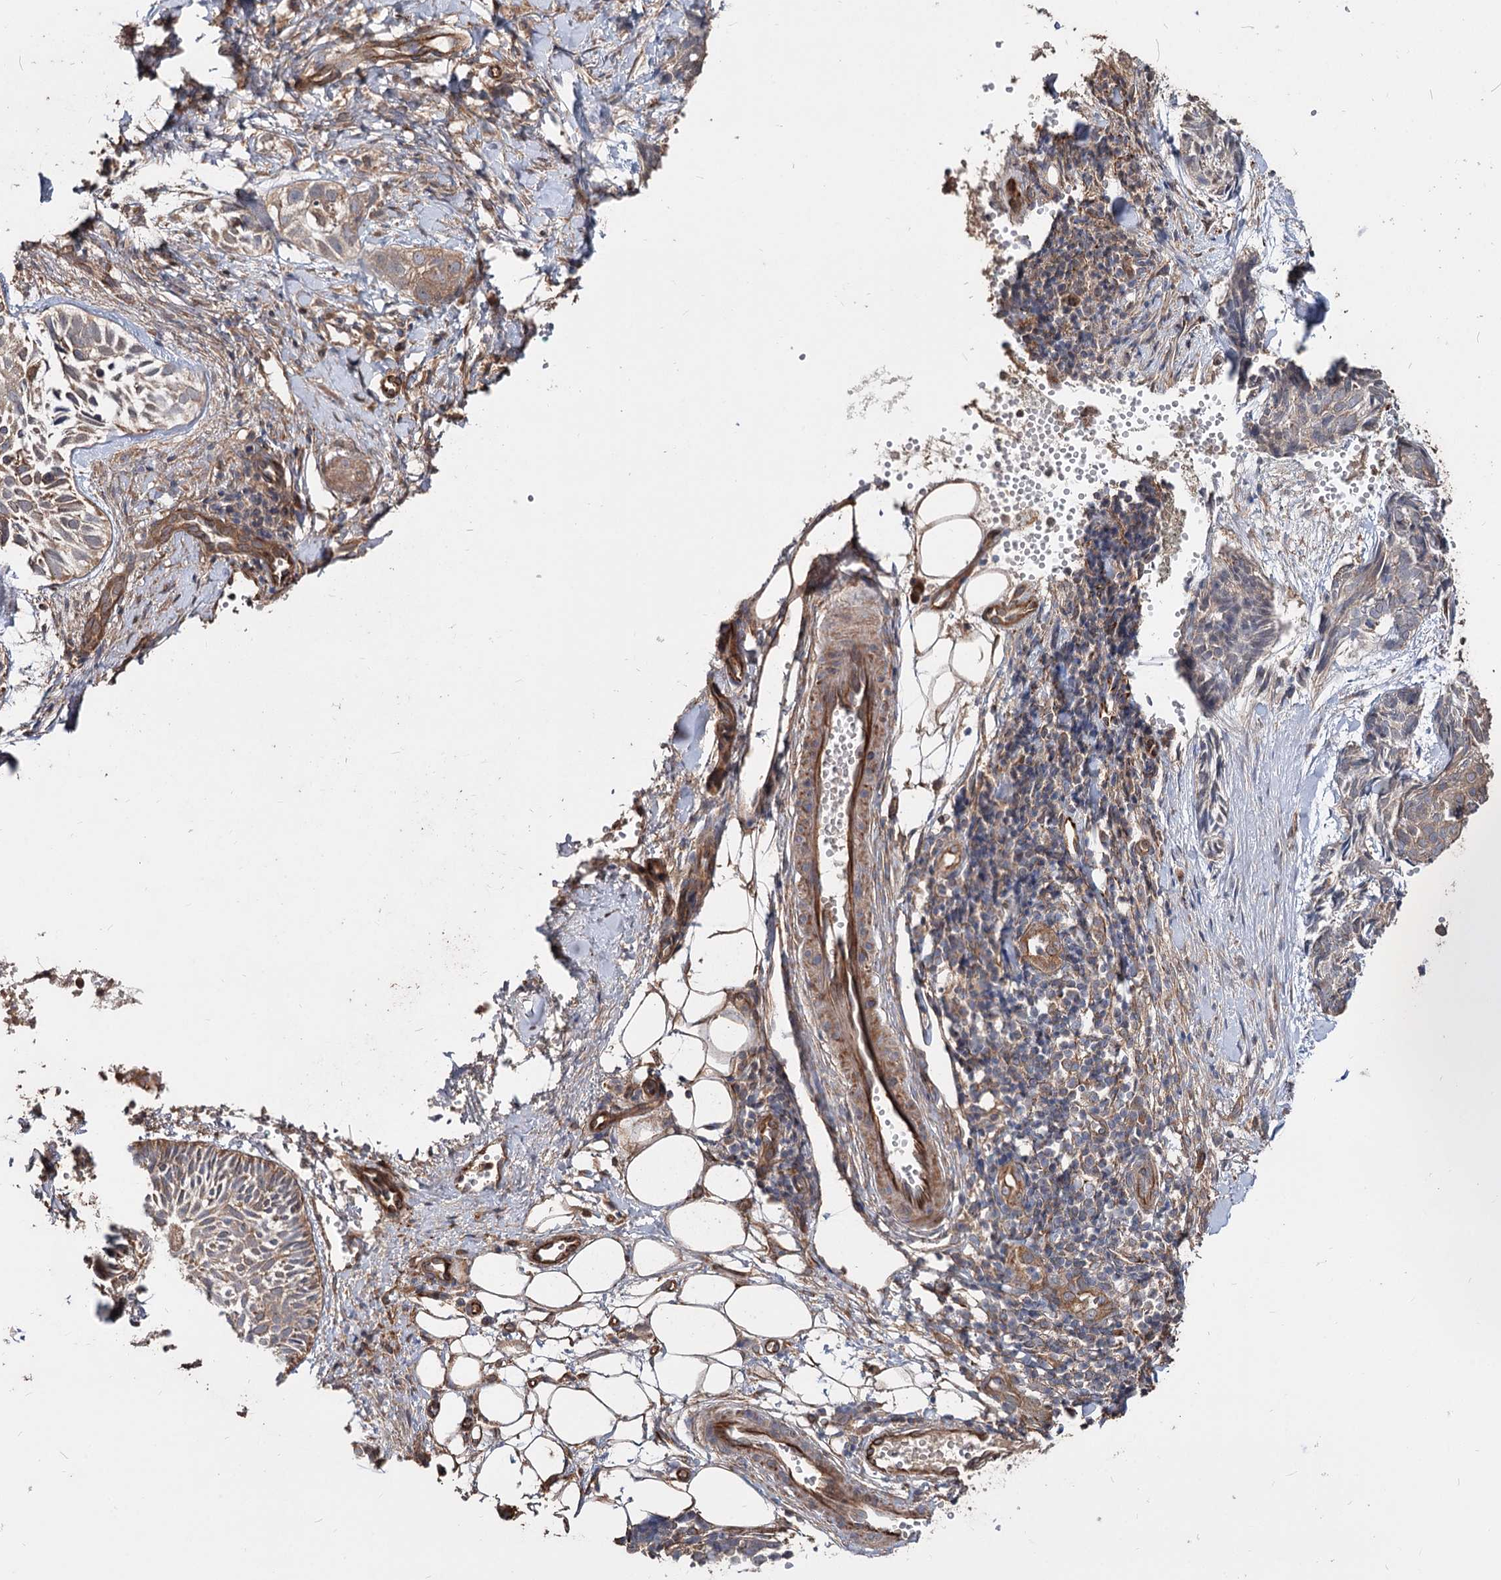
{"staining": {"intensity": "moderate", "quantity": "25%-75%", "location": "cytoplasmic/membranous"}, "tissue": "skin cancer", "cell_type": "Tumor cells", "image_type": "cancer", "snomed": [{"axis": "morphology", "description": "Normal tissue, NOS"}, {"axis": "morphology", "description": "Basal cell carcinoma"}, {"axis": "topography", "description": "Skin"}], "caption": "Skin cancer (basal cell carcinoma) tissue shows moderate cytoplasmic/membranous expression in approximately 25%-75% of tumor cells, visualized by immunohistochemistry.", "gene": "SPART", "patient": {"sex": "male", "age": 66}}